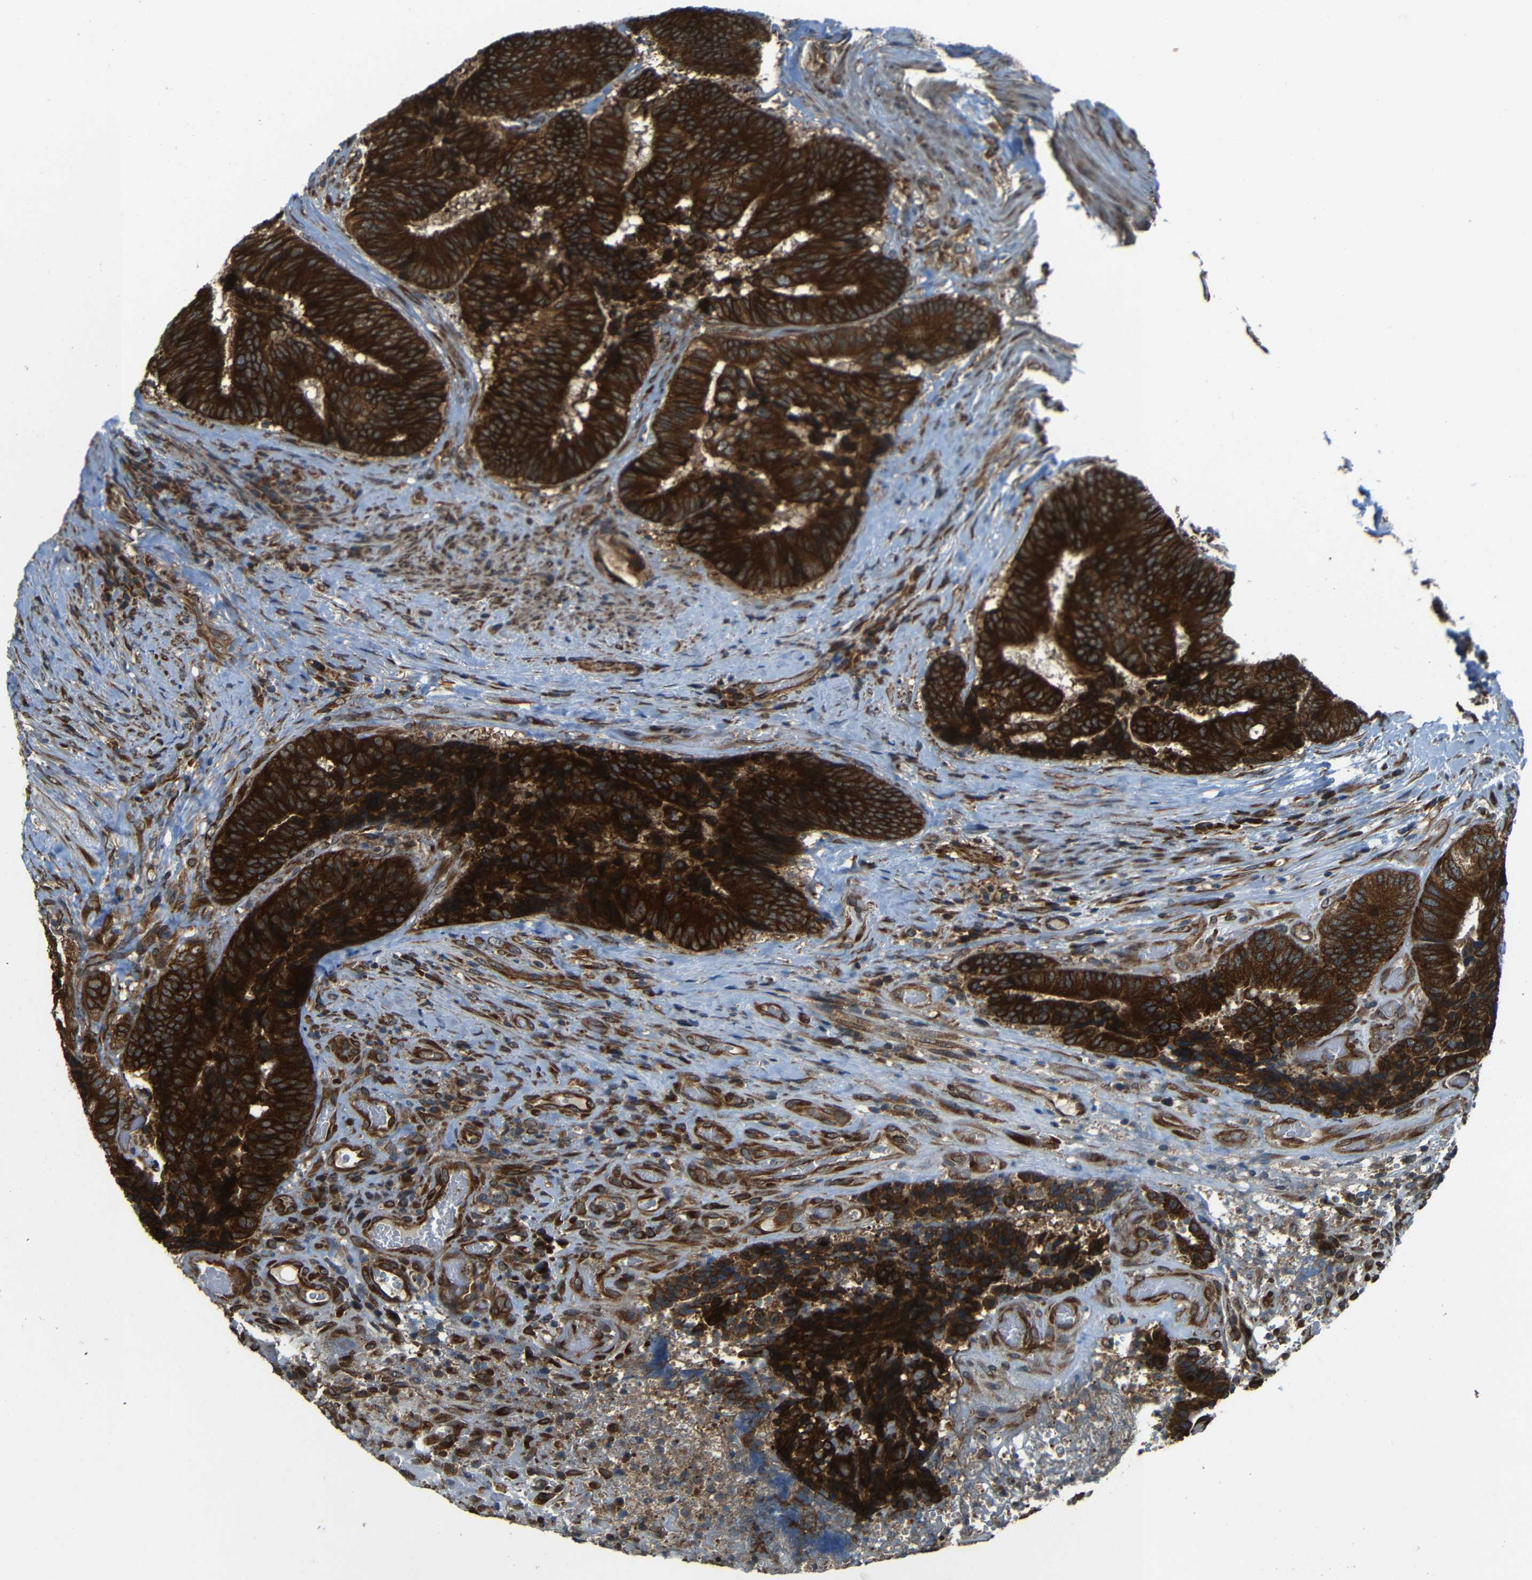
{"staining": {"intensity": "strong", "quantity": ">75%", "location": "cytoplasmic/membranous"}, "tissue": "colorectal cancer", "cell_type": "Tumor cells", "image_type": "cancer", "snomed": [{"axis": "morphology", "description": "Adenocarcinoma, NOS"}, {"axis": "topography", "description": "Rectum"}], "caption": "Immunohistochemistry photomicrograph of neoplastic tissue: colorectal cancer (adenocarcinoma) stained using immunohistochemistry (IHC) demonstrates high levels of strong protein expression localized specifically in the cytoplasmic/membranous of tumor cells, appearing as a cytoplasmic/membranous brown color.", "gene": "VAPB", "patient": {"sex": "male", "age": 72}}